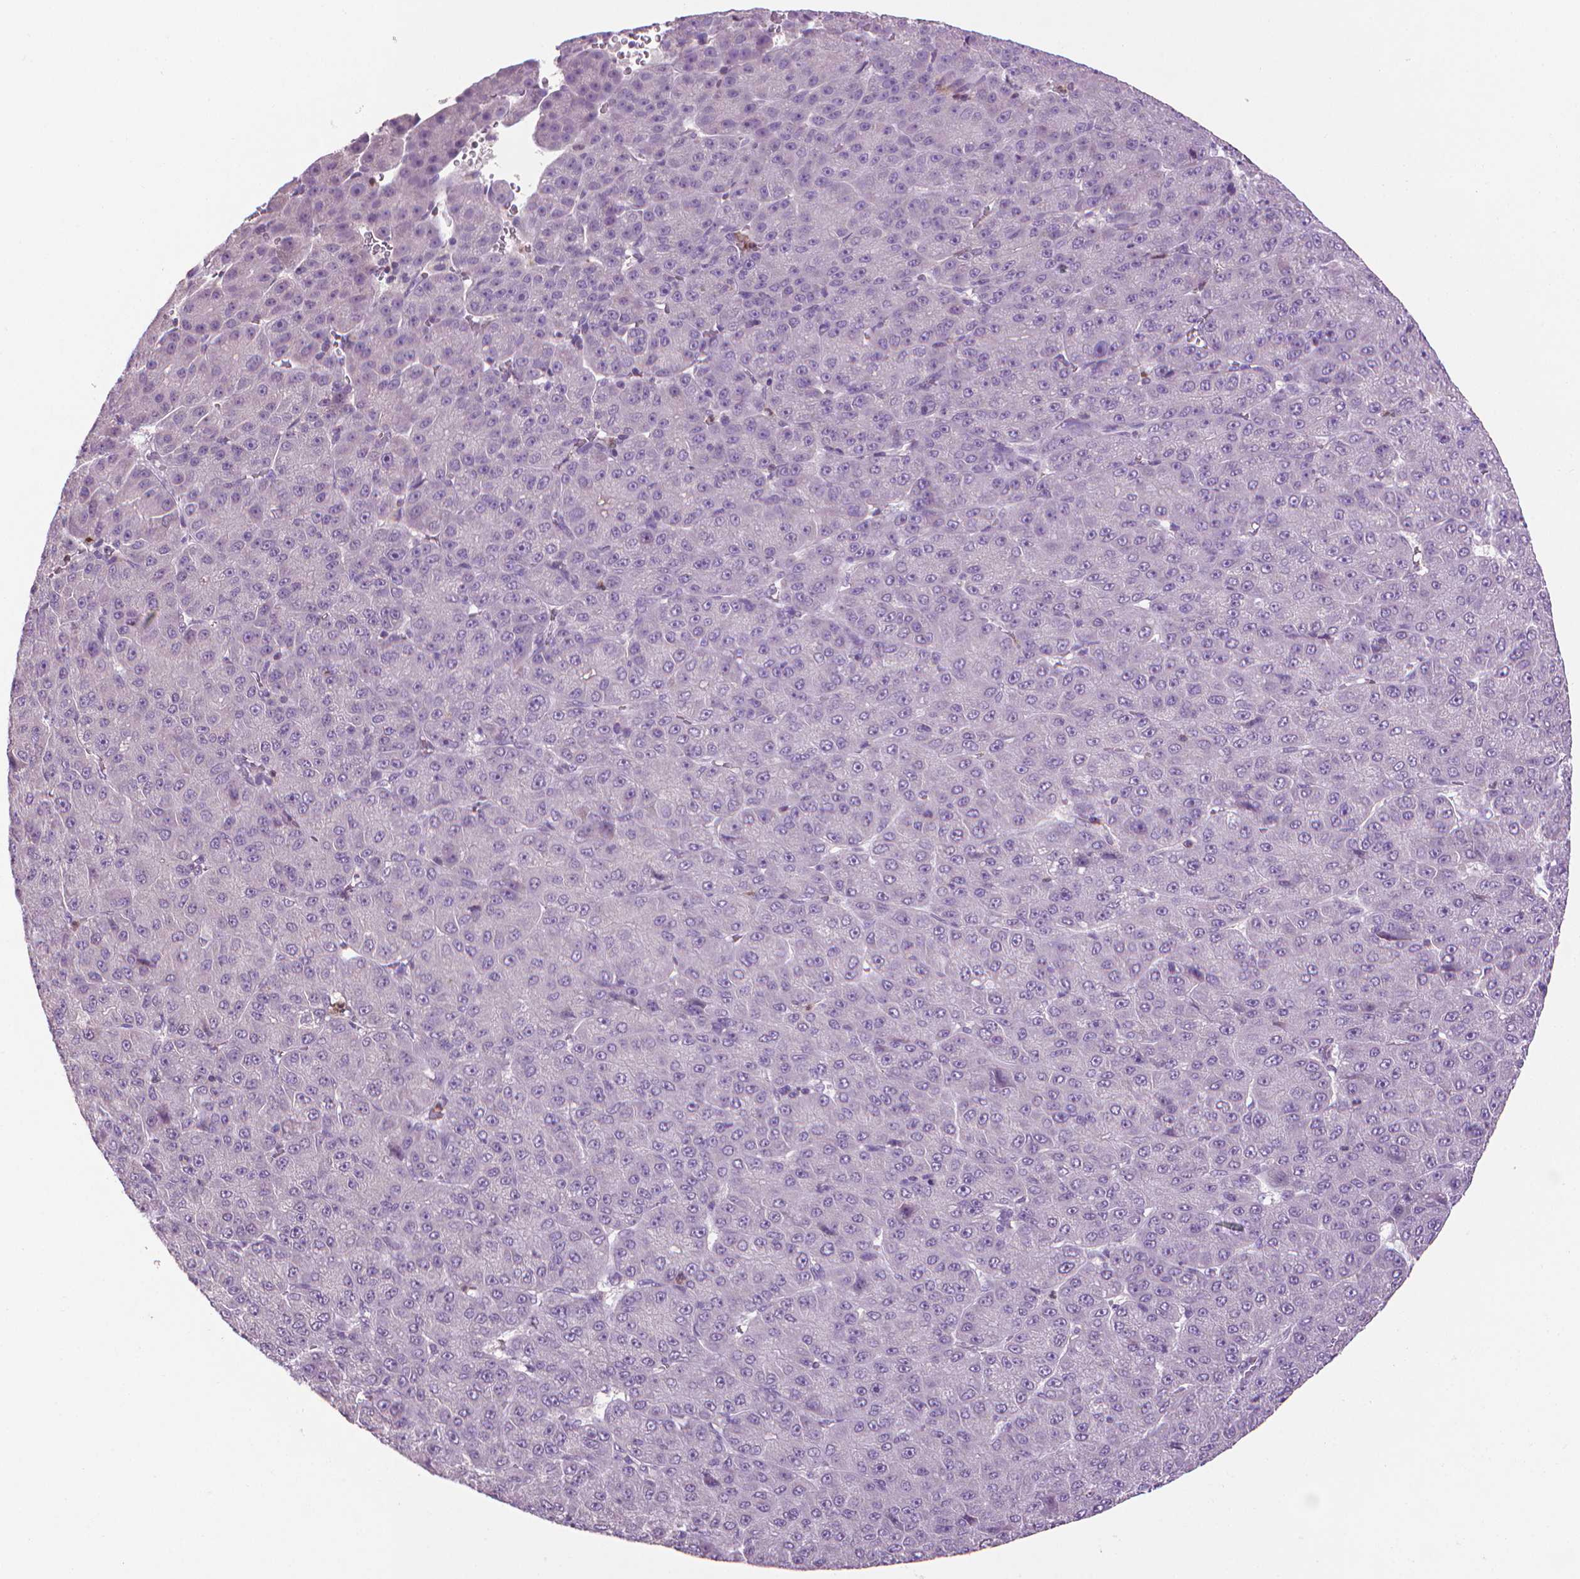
{"staining": {"intensity": "negative", "quantity": "none", "location": "none"}, "tissue": "liver cancer", "cell_type": "Tumor cells", "image_type": "cancer", "snomed": [{"axis": "morphology", "description": "Carcinoma, Hepatocellular, NOS"}, {"axis": "topography", "description": "Liver"}], "caption": "IHC of liver cancer displays no expression in tumor cells.", "gene": "CDKN2D", "patient": {"sex": "male", "age": 67}}